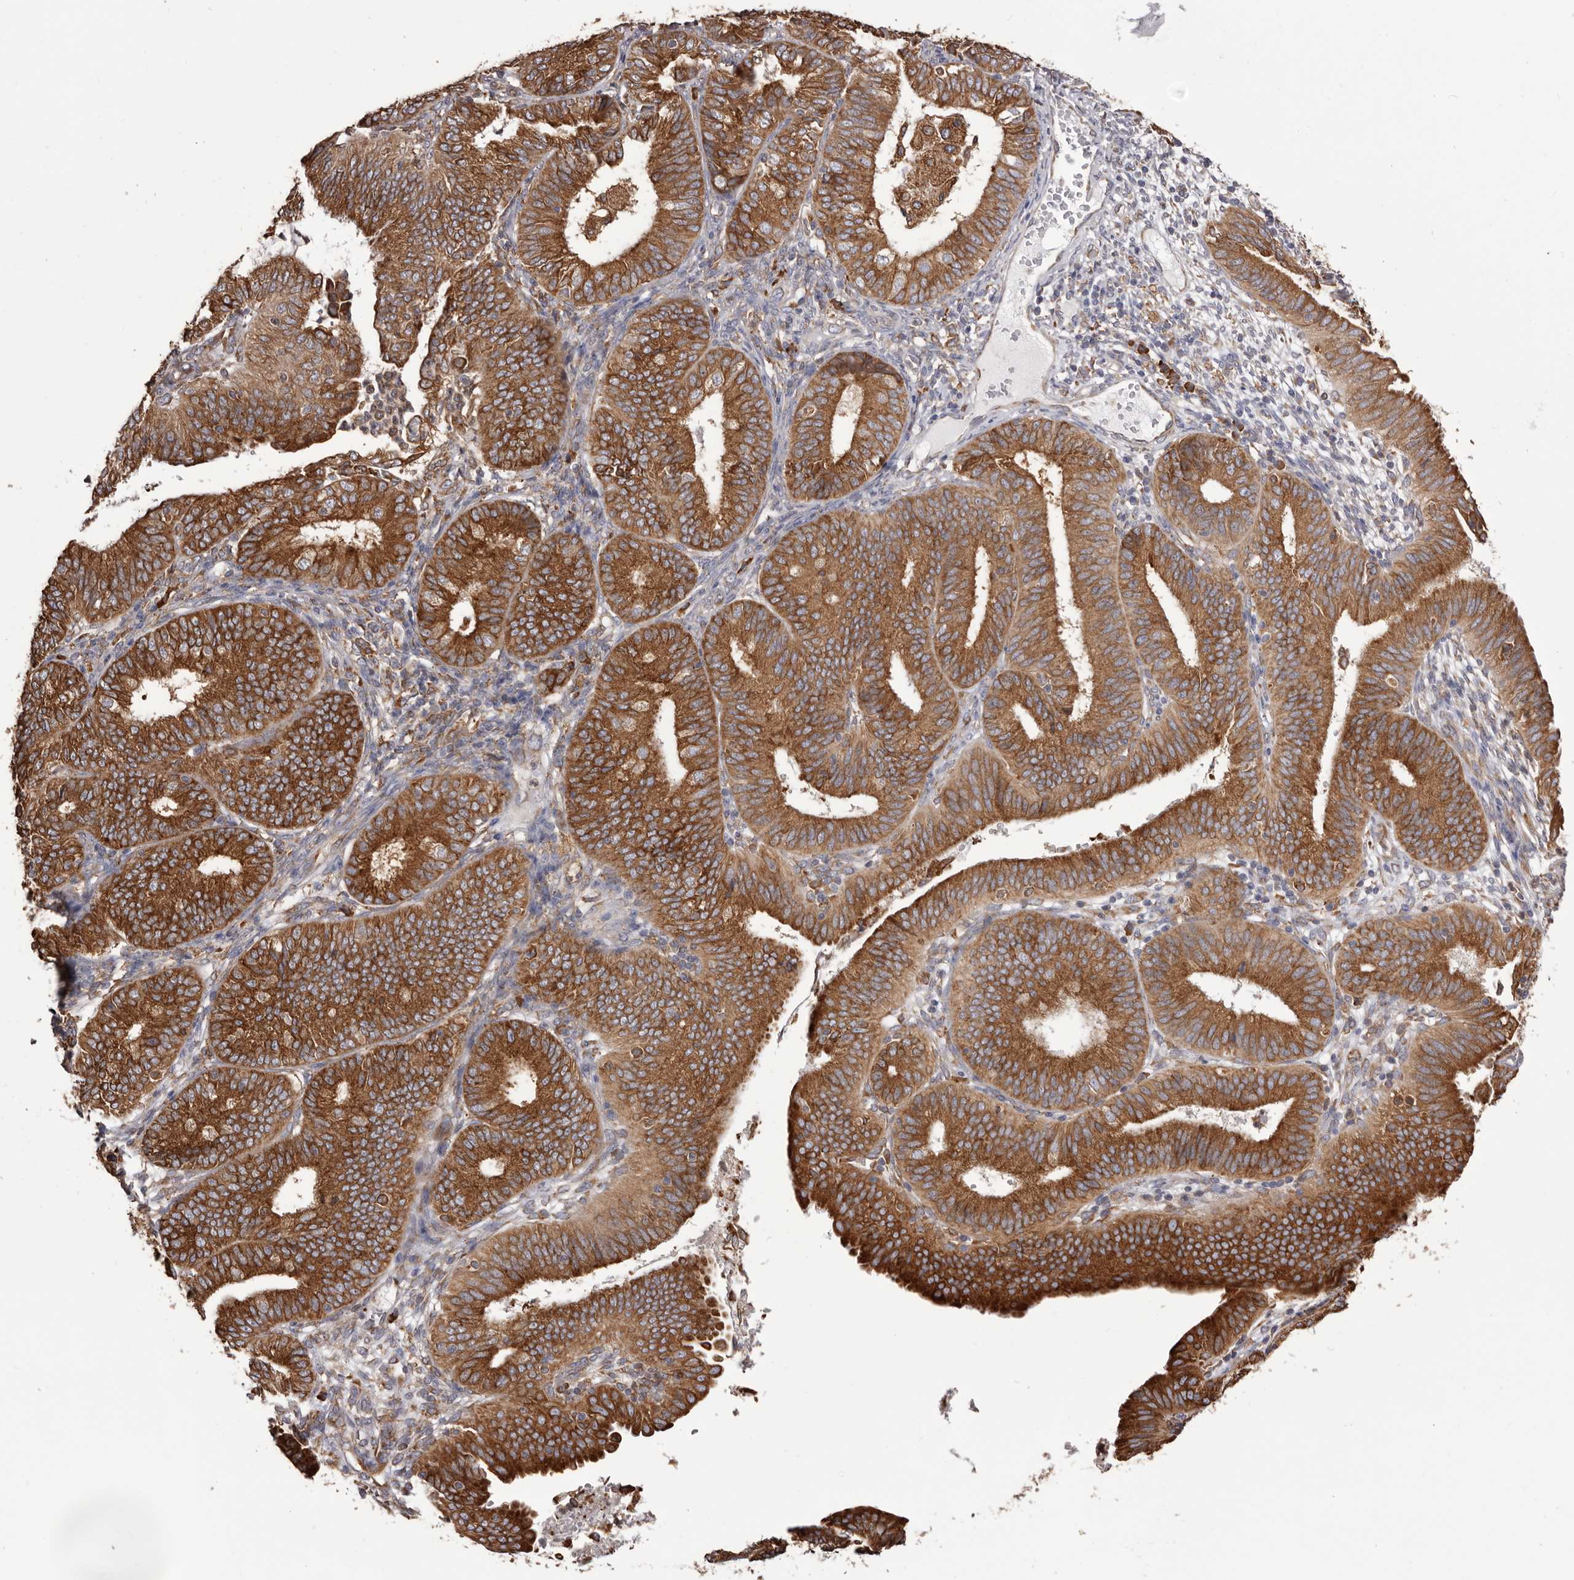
{"staining": {"intensity": "strong", "quantity": ">75%", "location": "cytoplasmic/membranous"}, "tissue": "endometrial cancer", "cell_type": "Tumor cells", "image_type": "cancer", "snomed": [{"axis": "morphology", "description": "Adenocarcinoma, NOS"}, {"axis": "topography", "description": "Endometrium"}], "caption": "A photomicrograph of endometrial cancer (adenocarcinoma) stained for a protein demonstrates strong cytoplasmic/membranous brown staining in tumor cells.", "gene": "QRSL1", "patient": {"sex": "female", "age": 51}}